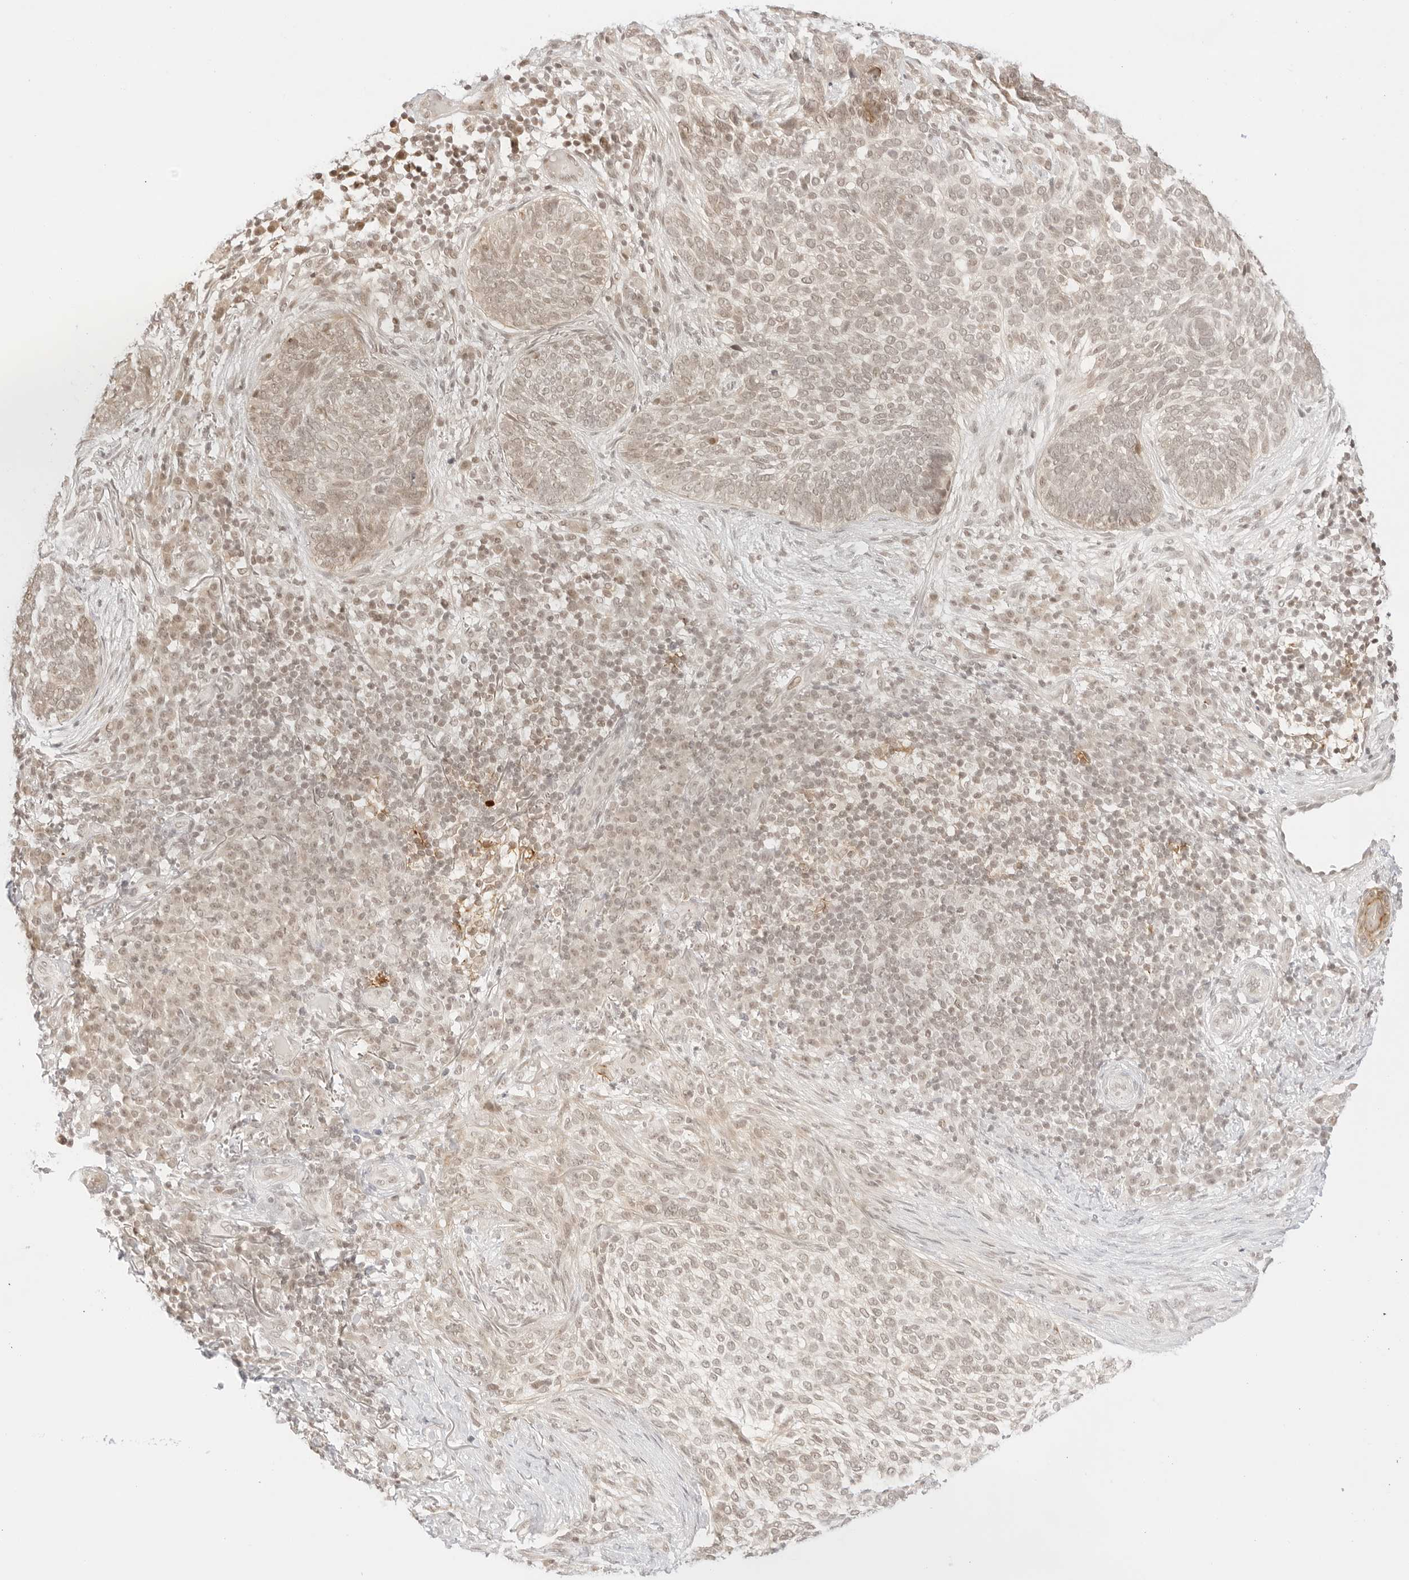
{"staining": {"intensity": "weak", "quantity": "25%-75%", "location": "nuclear"}, "tissue": "skin cancer", "cell_type": "Tumor cells", "image_type": "cancer", "snomed": [{"axis": "morphology", "description": "Basal cell carcinoma"}, {"axis": "topography", "description": "Skin"}], "caption": "Human skin cancer (basal cell carcinoma) stained with a protein marker reveals weak staining in tumor cells.", "gene": "GNAS", "patient": {"sex": "female", "age": 64}}